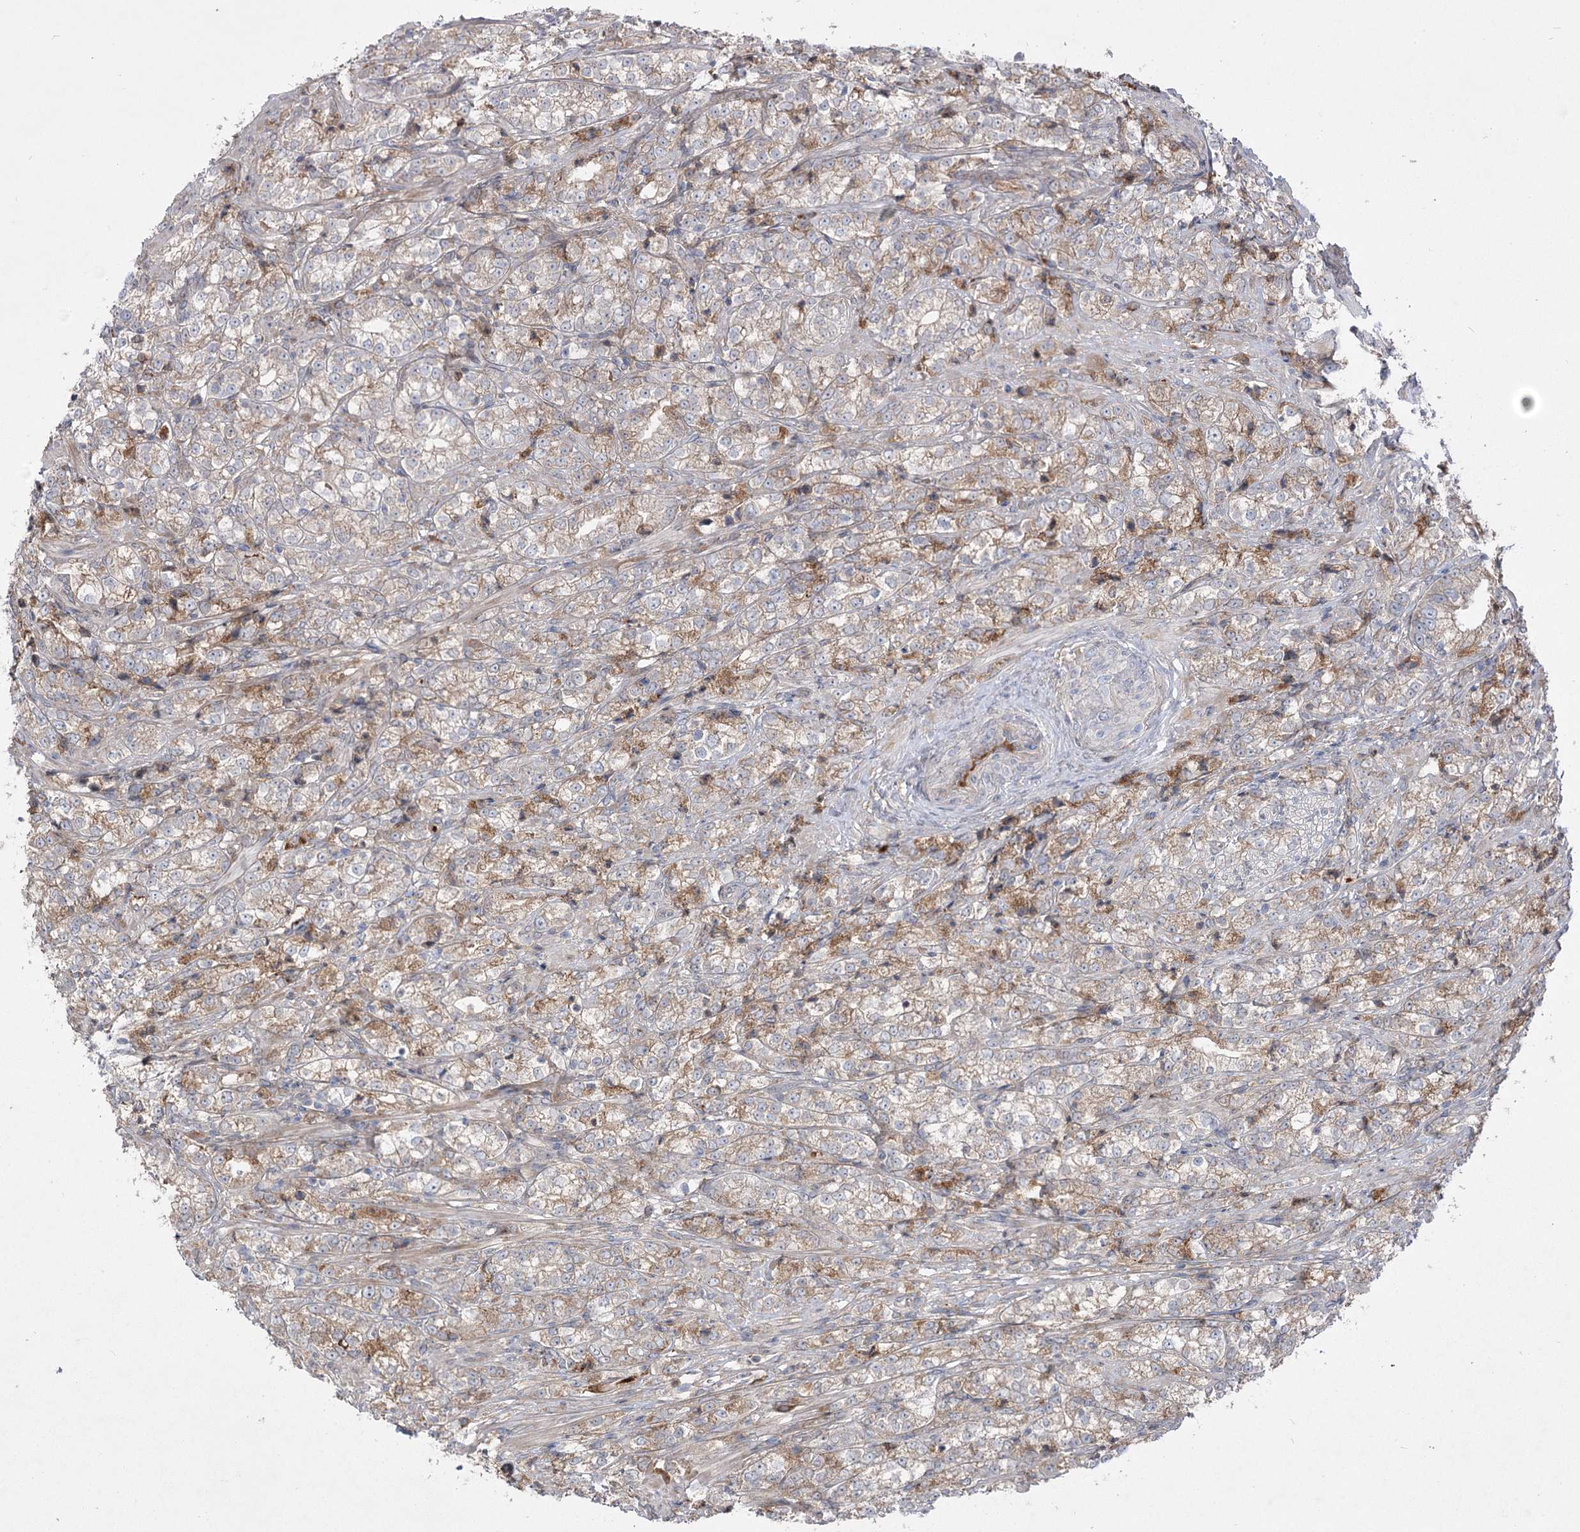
{"staining": {"intensity": "weak", "quantity": "25%-75%", "location": "cytoplasmic/membranous"}, "tissue": "prostate cancer", "cell_type": "Tumor cells", "image_type": "cancer", "snomed": [{"axis": "morphology", "description": "Adenocarcinoma, High grade"}, {"axis": "topography", "description": "Prostate"}], "caption": "Prostate cancer stained for a protein (brown) exhibits weak cytoplasmic/membranous positive staining in about 25%-75% of tumor cells.", "gene": "PLEKHA5", "patient": {"sex": "male", "age": 69}}